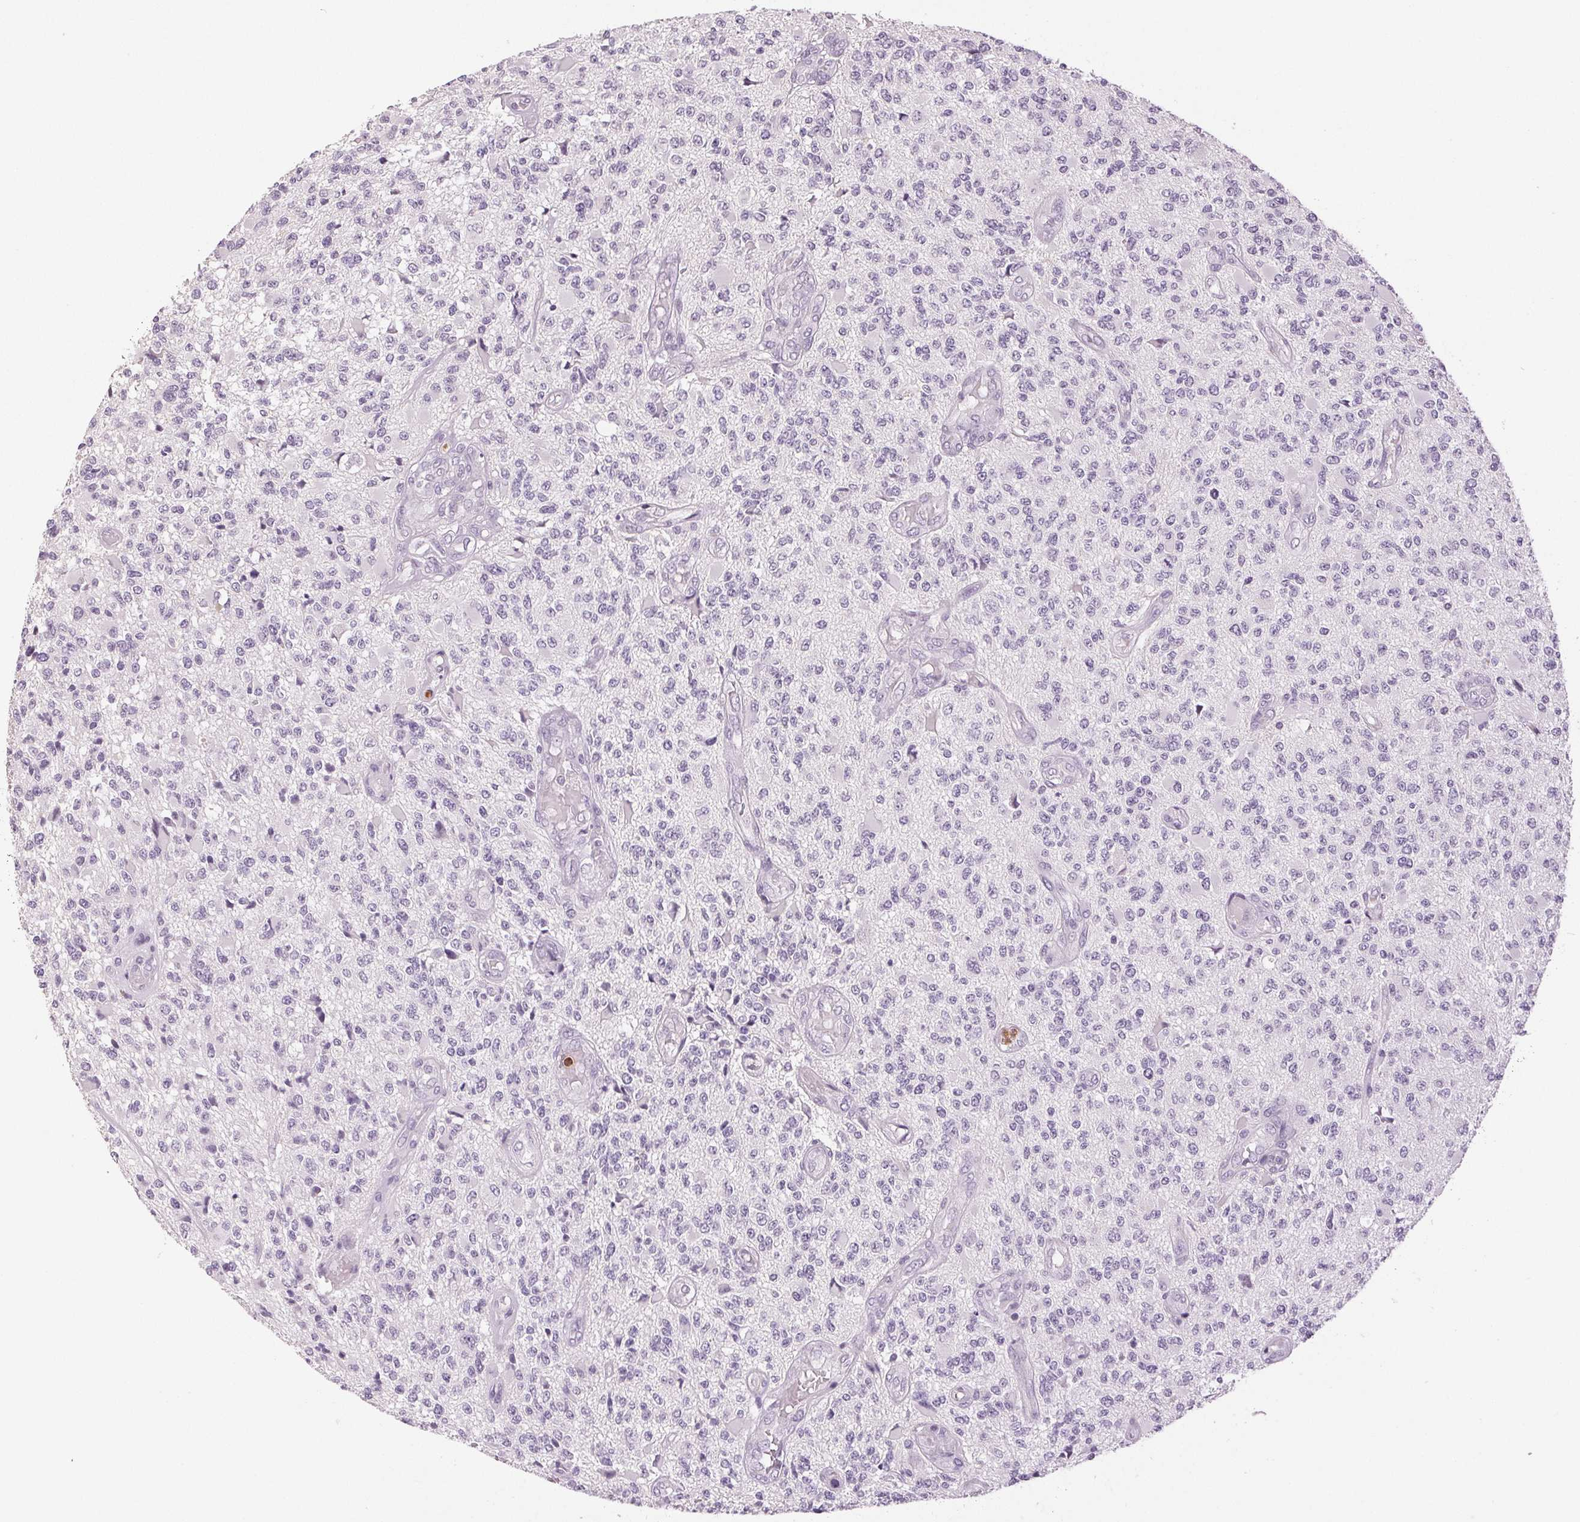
{"staining": {"intensity": "negative", "quantity": "none", "location": "none"}, "tissue": "glioma", "cell_type": "Tumor cells", "image_type": "cancer", "snomed": [{"axis": "morphology", "description": "Glioma, malignant, High grade"}, {"axis": "topography", "description": "Brain"}], "caption": "Tumor cells are negative for protein expression in human glioma.", "gene": "LTF", "patient": {"sex": "female", "age": 63}}